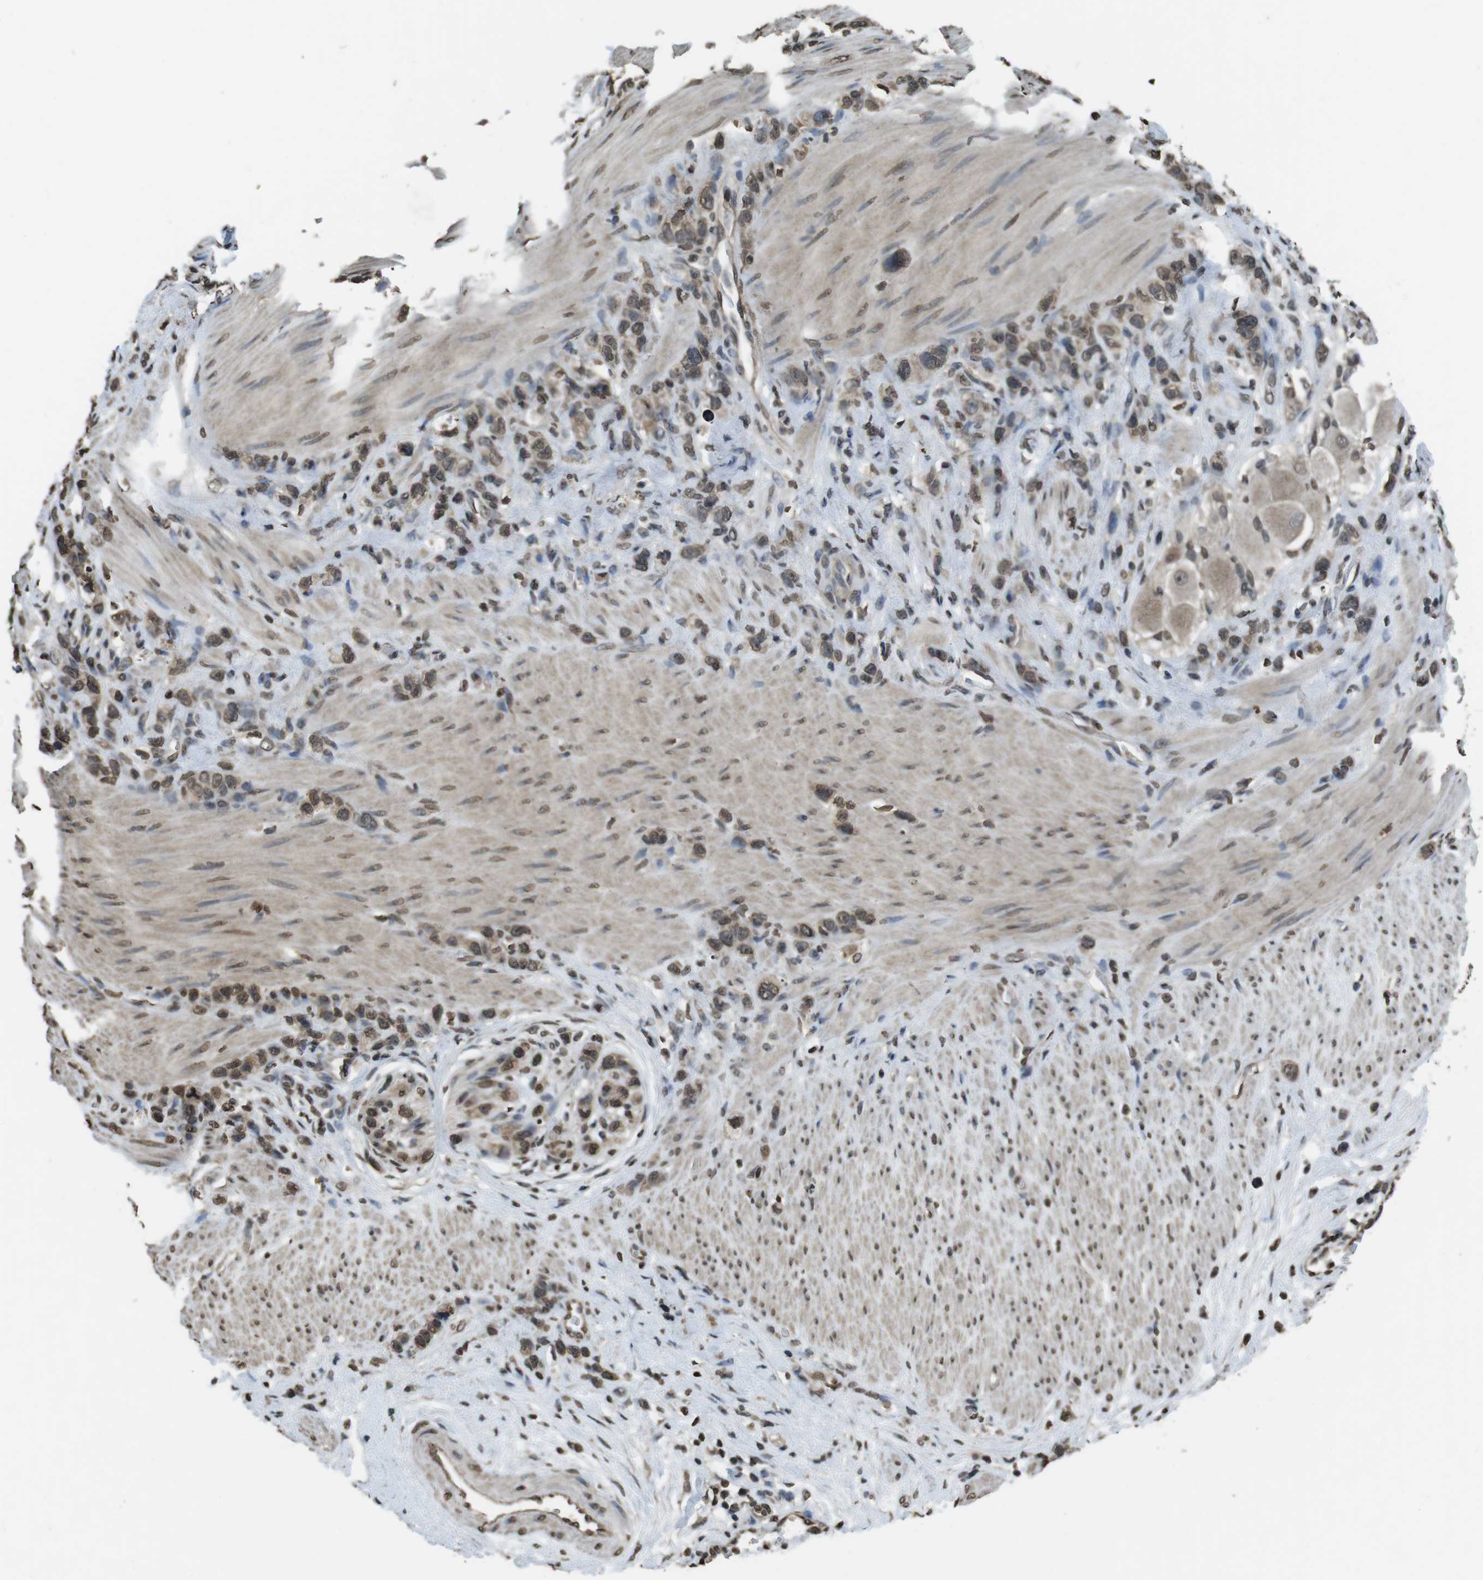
{"staining": {"intensity": "moderate", "quantity": "25%-75%", "location": "cytoplasmic/membranous,nuclear"}, "tissue": "stomach cancer", "cell_type": "Tumor cells", "image_type": "cancer", "snomed": [{"axis": "morphology", "description": "Adenocarcinoma, NOS"}, {"axis": "morphology", "description": "Adenocarcinoma, High grade"}, {"axis": "topography", "description": "Stomach, upper"}, {"axis": "topography", "description": "Stomach, lower"}], "caption": "This photomicrograph shows stomach cancer stained with IHC to label a protein in brown. The cytoplasmic/membranous and nuclear of tumor cells show moderate positivity for the protein. Nuclei are counter-stained blue.", "gene": "MAF", "patient": {"sex": "female", "age": 65}}